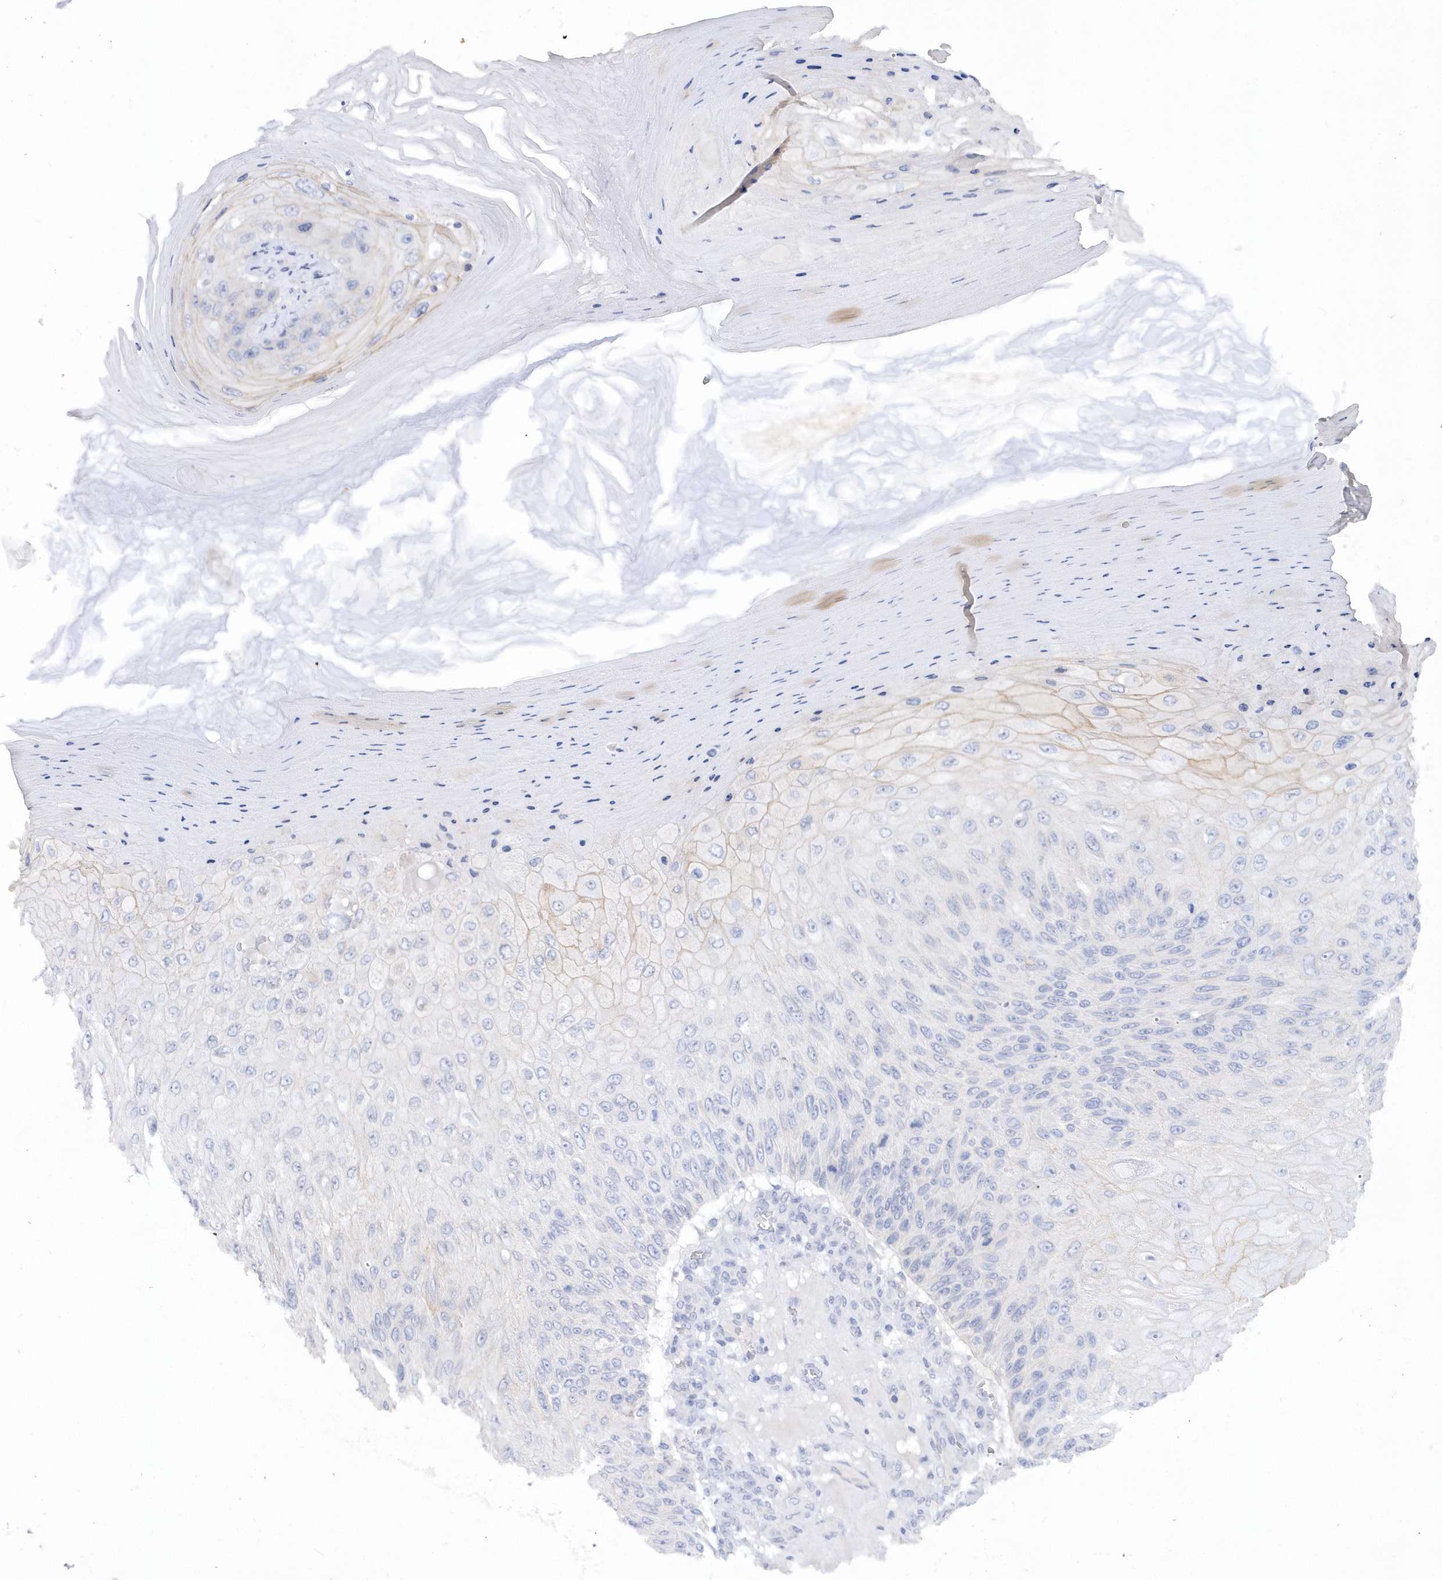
{"staining": {"intensity": "negative", "quantity": "none", "location": "none"}, "tissue": "skin cancer", "cell_type": "Tumor cells", "image_type": "cancer", "snomed": [{"axis": "morphology", "description": "Squamous cell carcinoma, NOS"}, {"axis": "topography", "description": "Skin"}], "caption": "Immunohistochemical staining of skin squamous cell carcinoma demonstrates no significant expression in tumor cells. (IHC, brightfield microscopy, high magnification).", "gene": "RPE", "patient": {"sex": "female", "age": 88}}